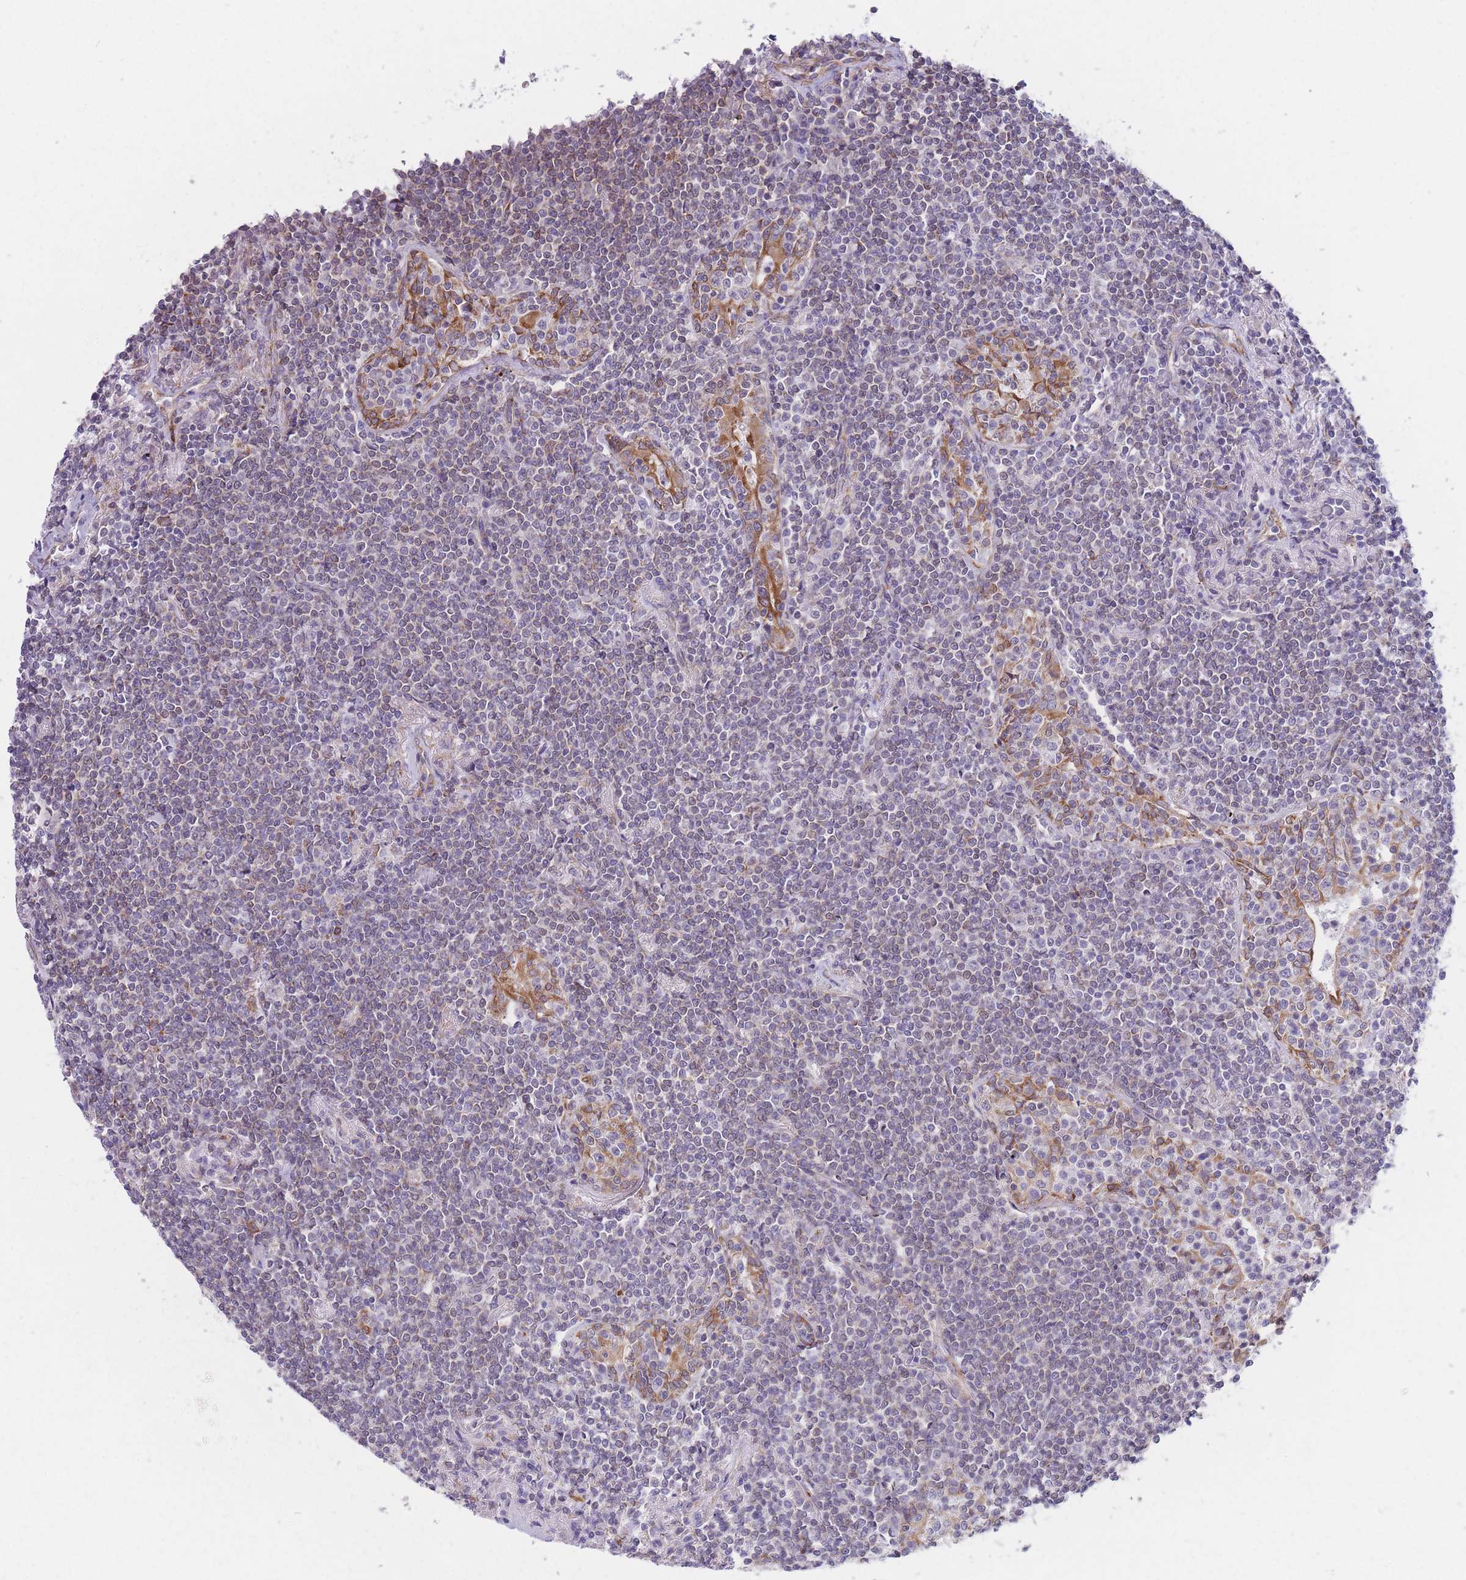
{"staining": {"intensity": "negative", "quantity": "none", "location": "none"}, "tissue": "lymphoma", "cell_type": "Tumor cells", "image_type": "cancer", "snomed": [{"axis": "morphology", "description": "Malignant lymphoma, non-Hodgkin's type, Low grade"}, {"axis": "topography", "description": "Lung"}], "caption": "An image of malignant lymphoma, non-Hodgkin's type (low-grade) stained for a protein shows no brown staining in tumor cells. The staining is performed using DAB (3,3'-diaminobenzidine) brown chromogen with nuclei counter-stained in using hematoxylin.", "gene": "AK9", "patient": {"sex": "female", "age": 71}}